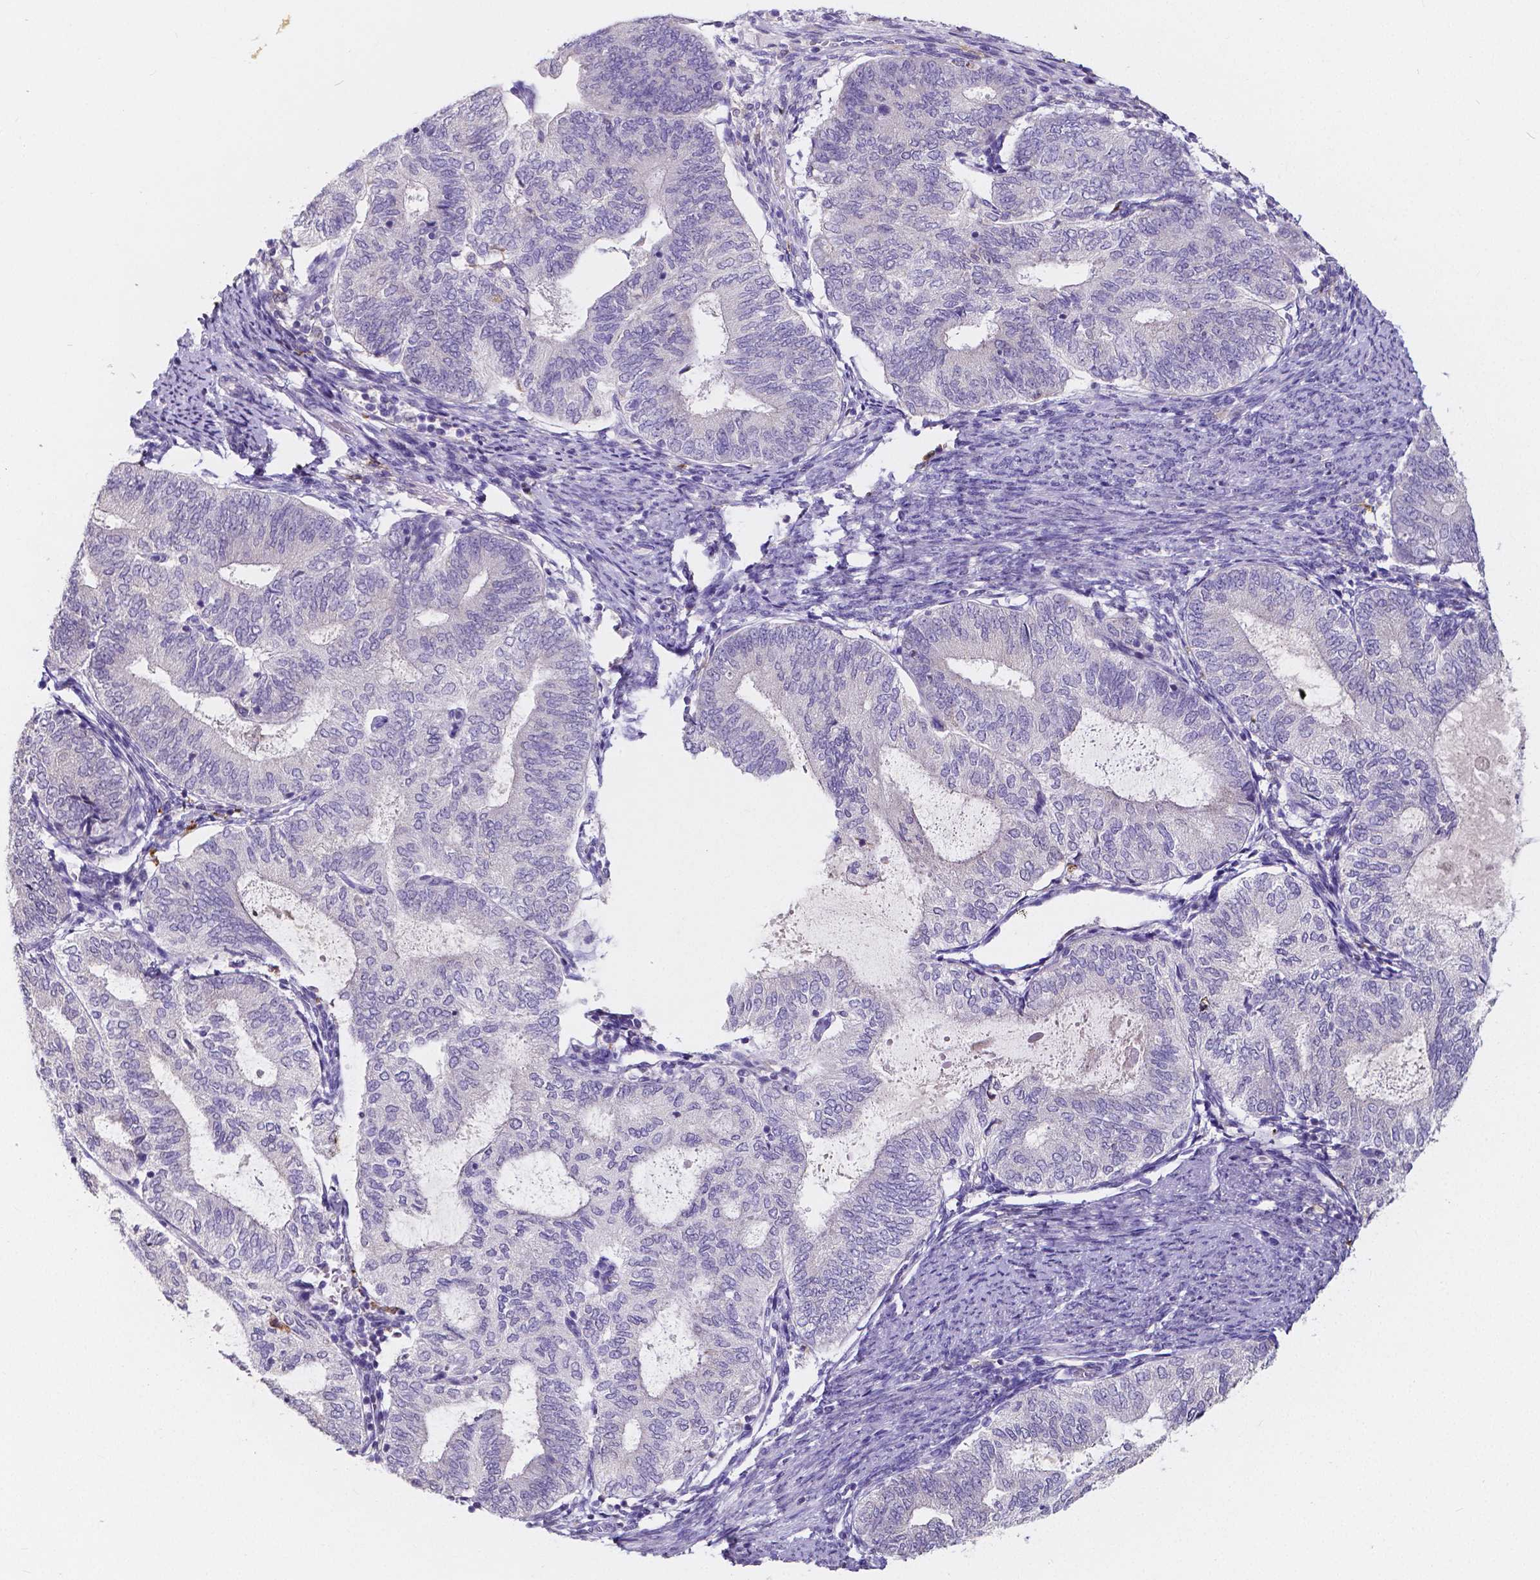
{"staining": {"intensity": "negative", "quantity": "none", "location": "none"}, "tissue": "endometrial cancer", "cell_type": "Tumor cells", "image_type": "cancer", "snomed": [{"axis": "morphology", "description": "Adenocarcinoma, NOS"}, {"axis": "topography", "description": "Endometrium"}], "caption": "Immunohistochemistry of adenocarcinoma (endometrial) displays no positivity in tumor cells.", "gene": "ACP5", "patient": {"sex": "female", "age": 65}}